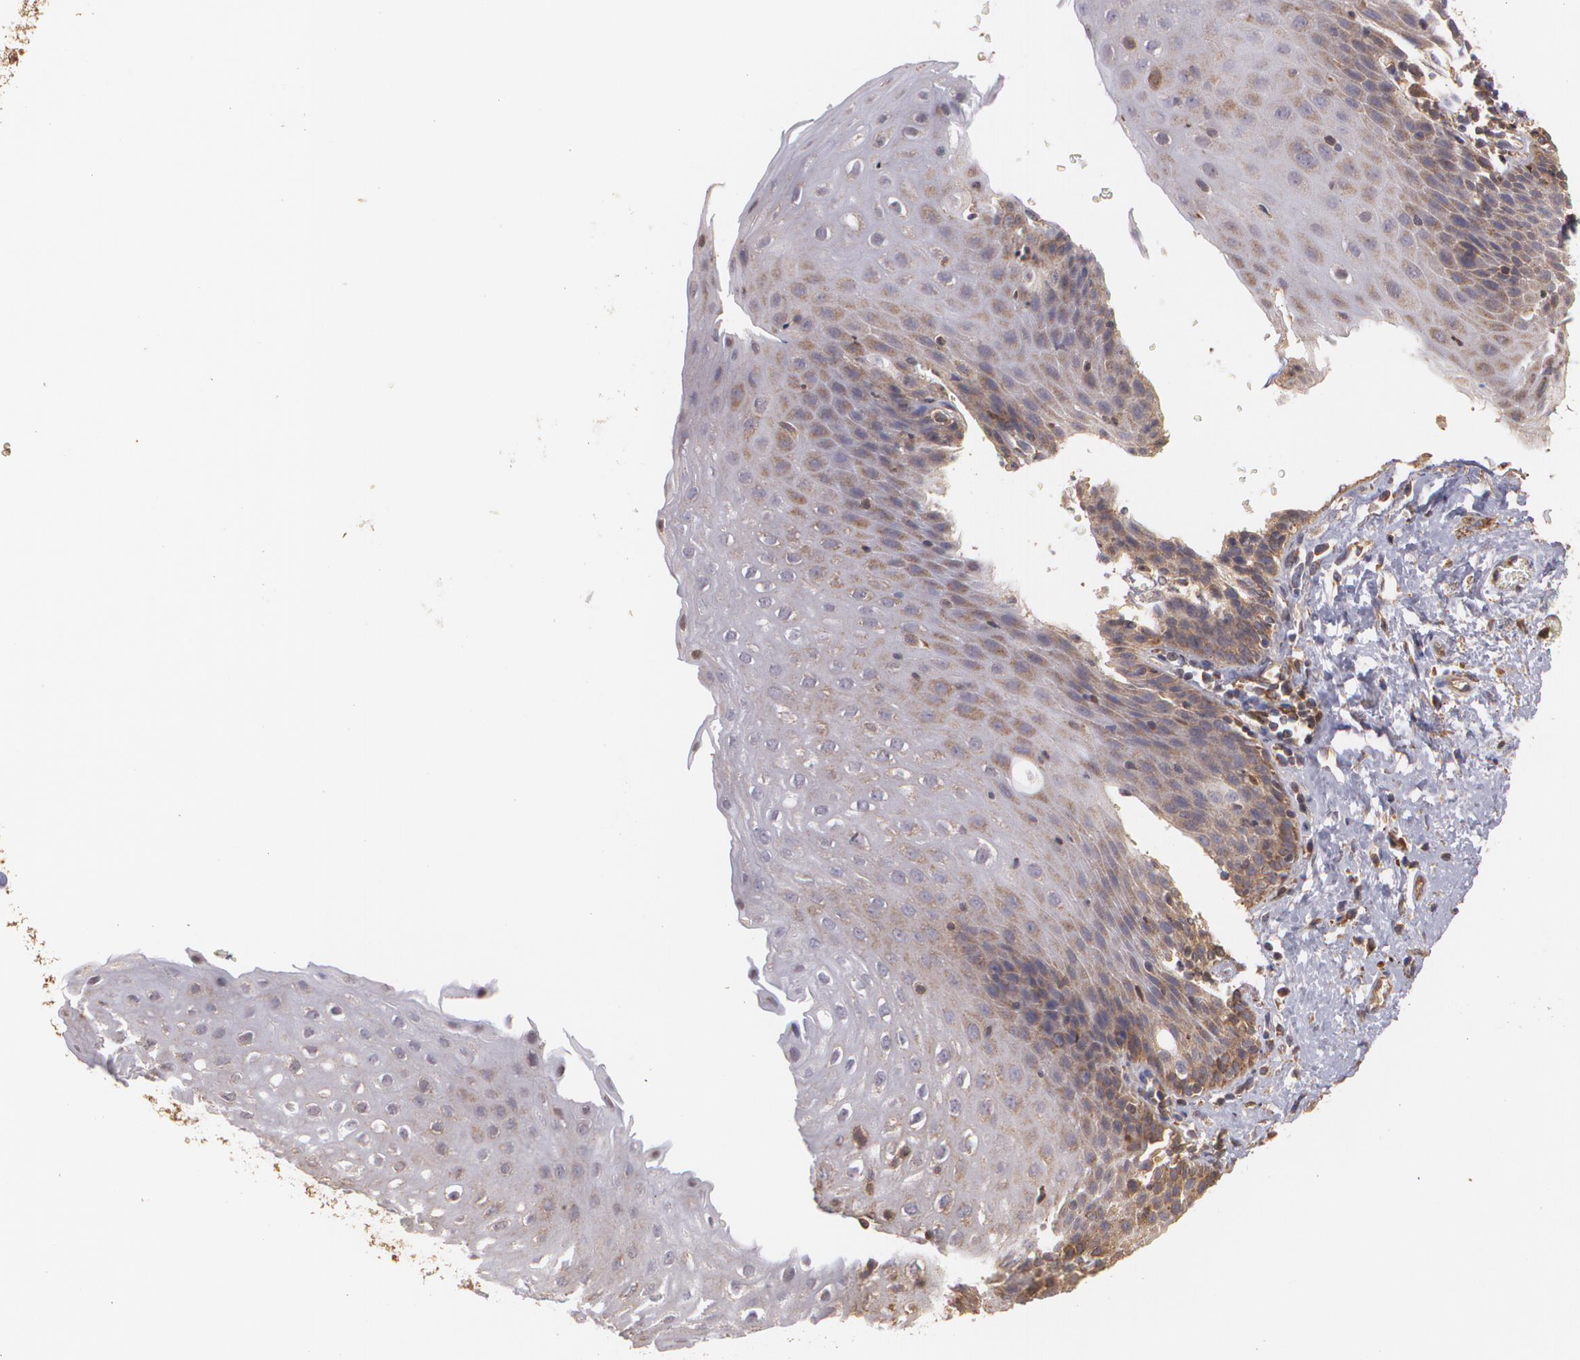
{"staining": {"intensity": "moderate", "quantity": "<25%", "location": "cytoplasmic/membranous"}, "tissue": "esophagus", "cell_type": "Squamous epithelial cells", "image_type": "normal", "snomed": [{"axis": "morphology", "description": "Normal tissue, NOS"}, {"axis": "topography", "description": "Esophagus"}], "caption": "High-power microscopy captured an immunohistochemistry (IHC) micrograph of normal esophagus, revealing moderate cytoplasmic/membranous staining in about <25% of squamous epithelial cells.", "gene": "ECE1", "patient": {"sex": "female", "age": 61}}